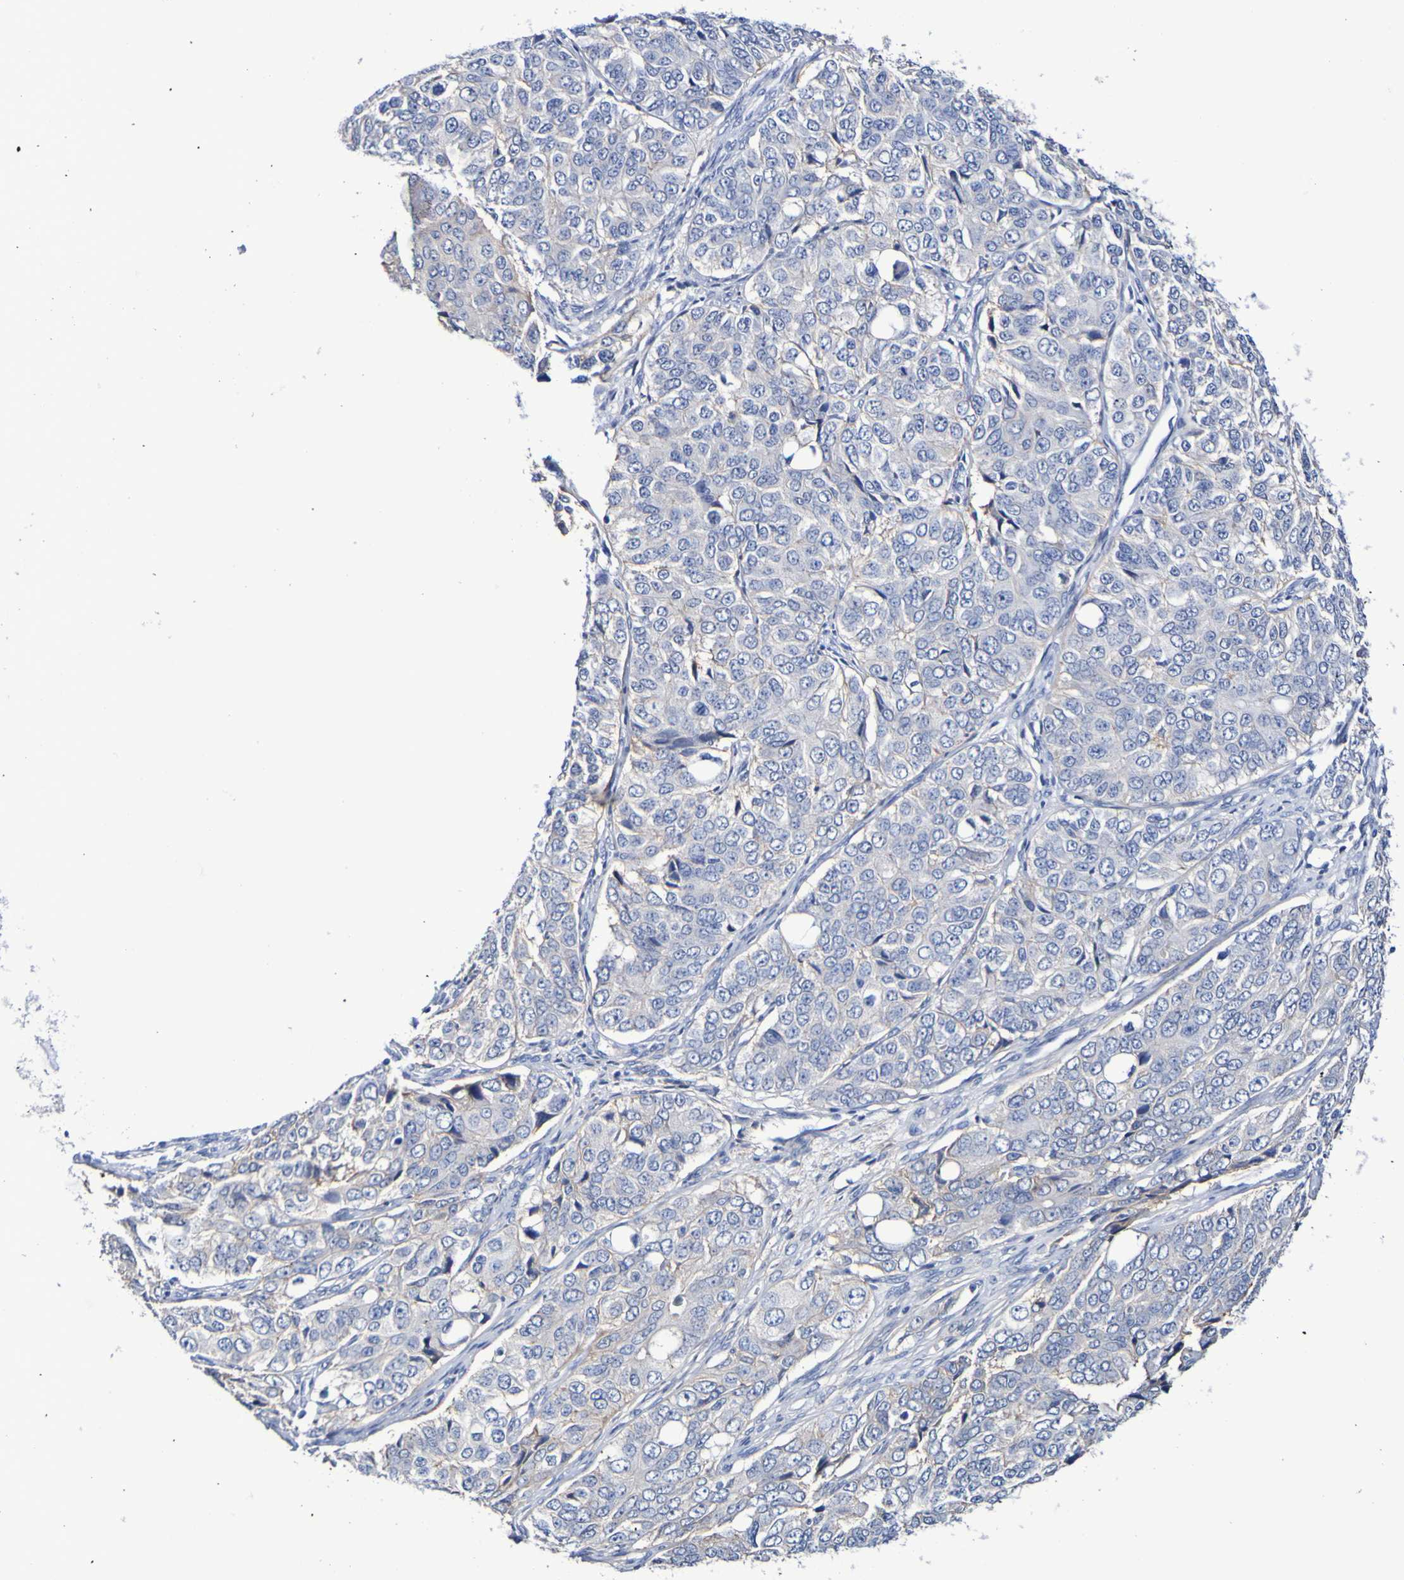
{"staining": {"intensity": "negative", "quantity": "none", "location": "none"}, "tissue": "ovarian cancer", "cell_type": "Tumor cells", "image_type": "cancer", "snomed": [{"axis": "morphology", "description": "Carcinoma, endometroid"}, {"axis": "topography", "description": "Ovary"}], "caption": "Immunohistochemistry (IHC) image of neoplastic tissue: ovarian cancer stained with DAB (3,3'-diaminobenzidine) exhibits no significant protein expression in tumor cells.", "gene": "SGCB", "patient": {"sex": "female", "age": 51}}